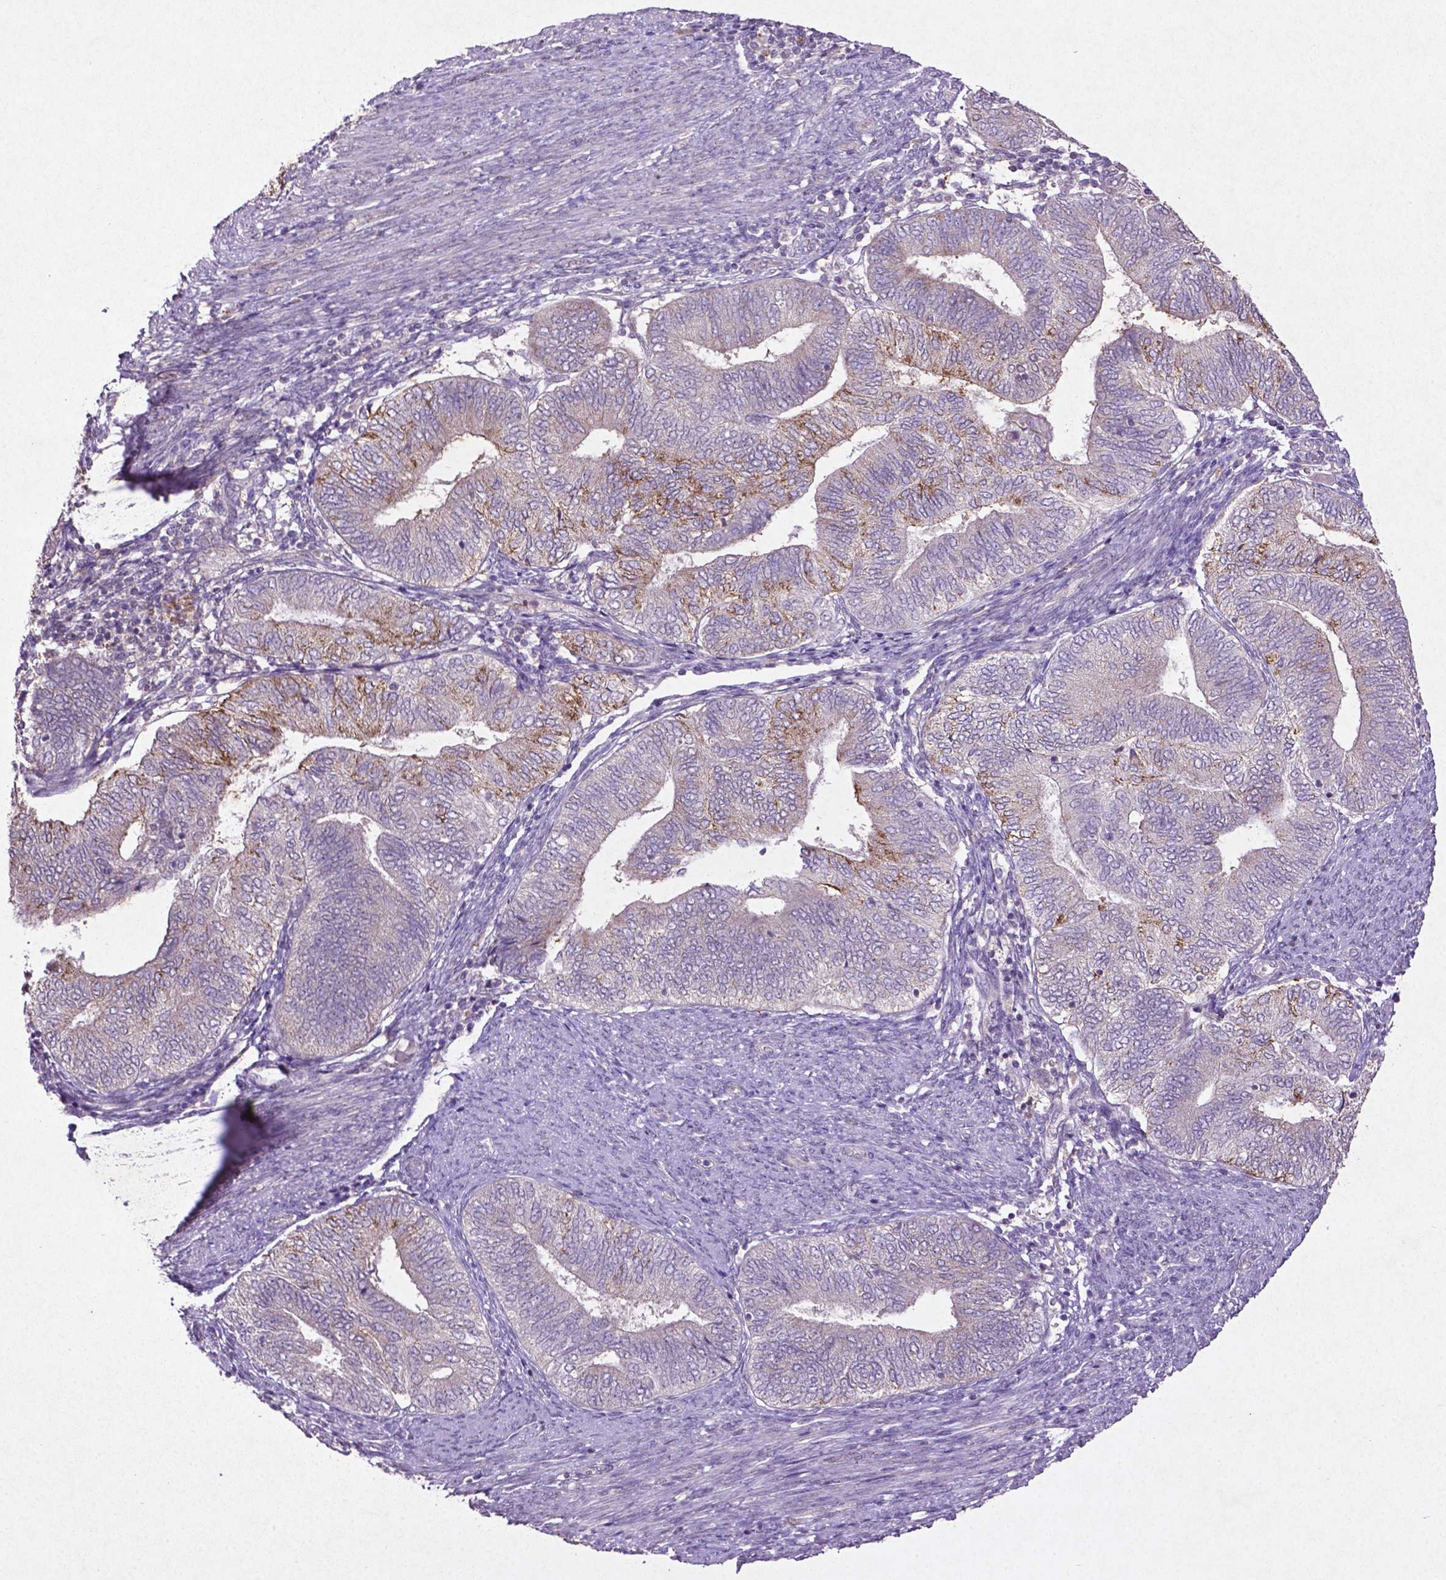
{"staining": {"intensity": "moderate", "quantity": "<25%", "location": "cytoplasmic/membranous"}, "tissue": "endometrial cancer", "cell_type": "Tumor cells", "image_type": "cancer", "snomed": [{"axis": "morphology", "description": "Adenocarcinoma, NOS"}, {"axis": "topography", "description": "Endometrium"}], "caption": "Brown immunohistochemical staining in endometrial cancer (adenocarcinoma) demonstrates moderate cytoplasmic/membranous positivity in approximately <25% of tumor cells.", "gene": "MTOR", "patient": {"sex": "female", "age": 65}}